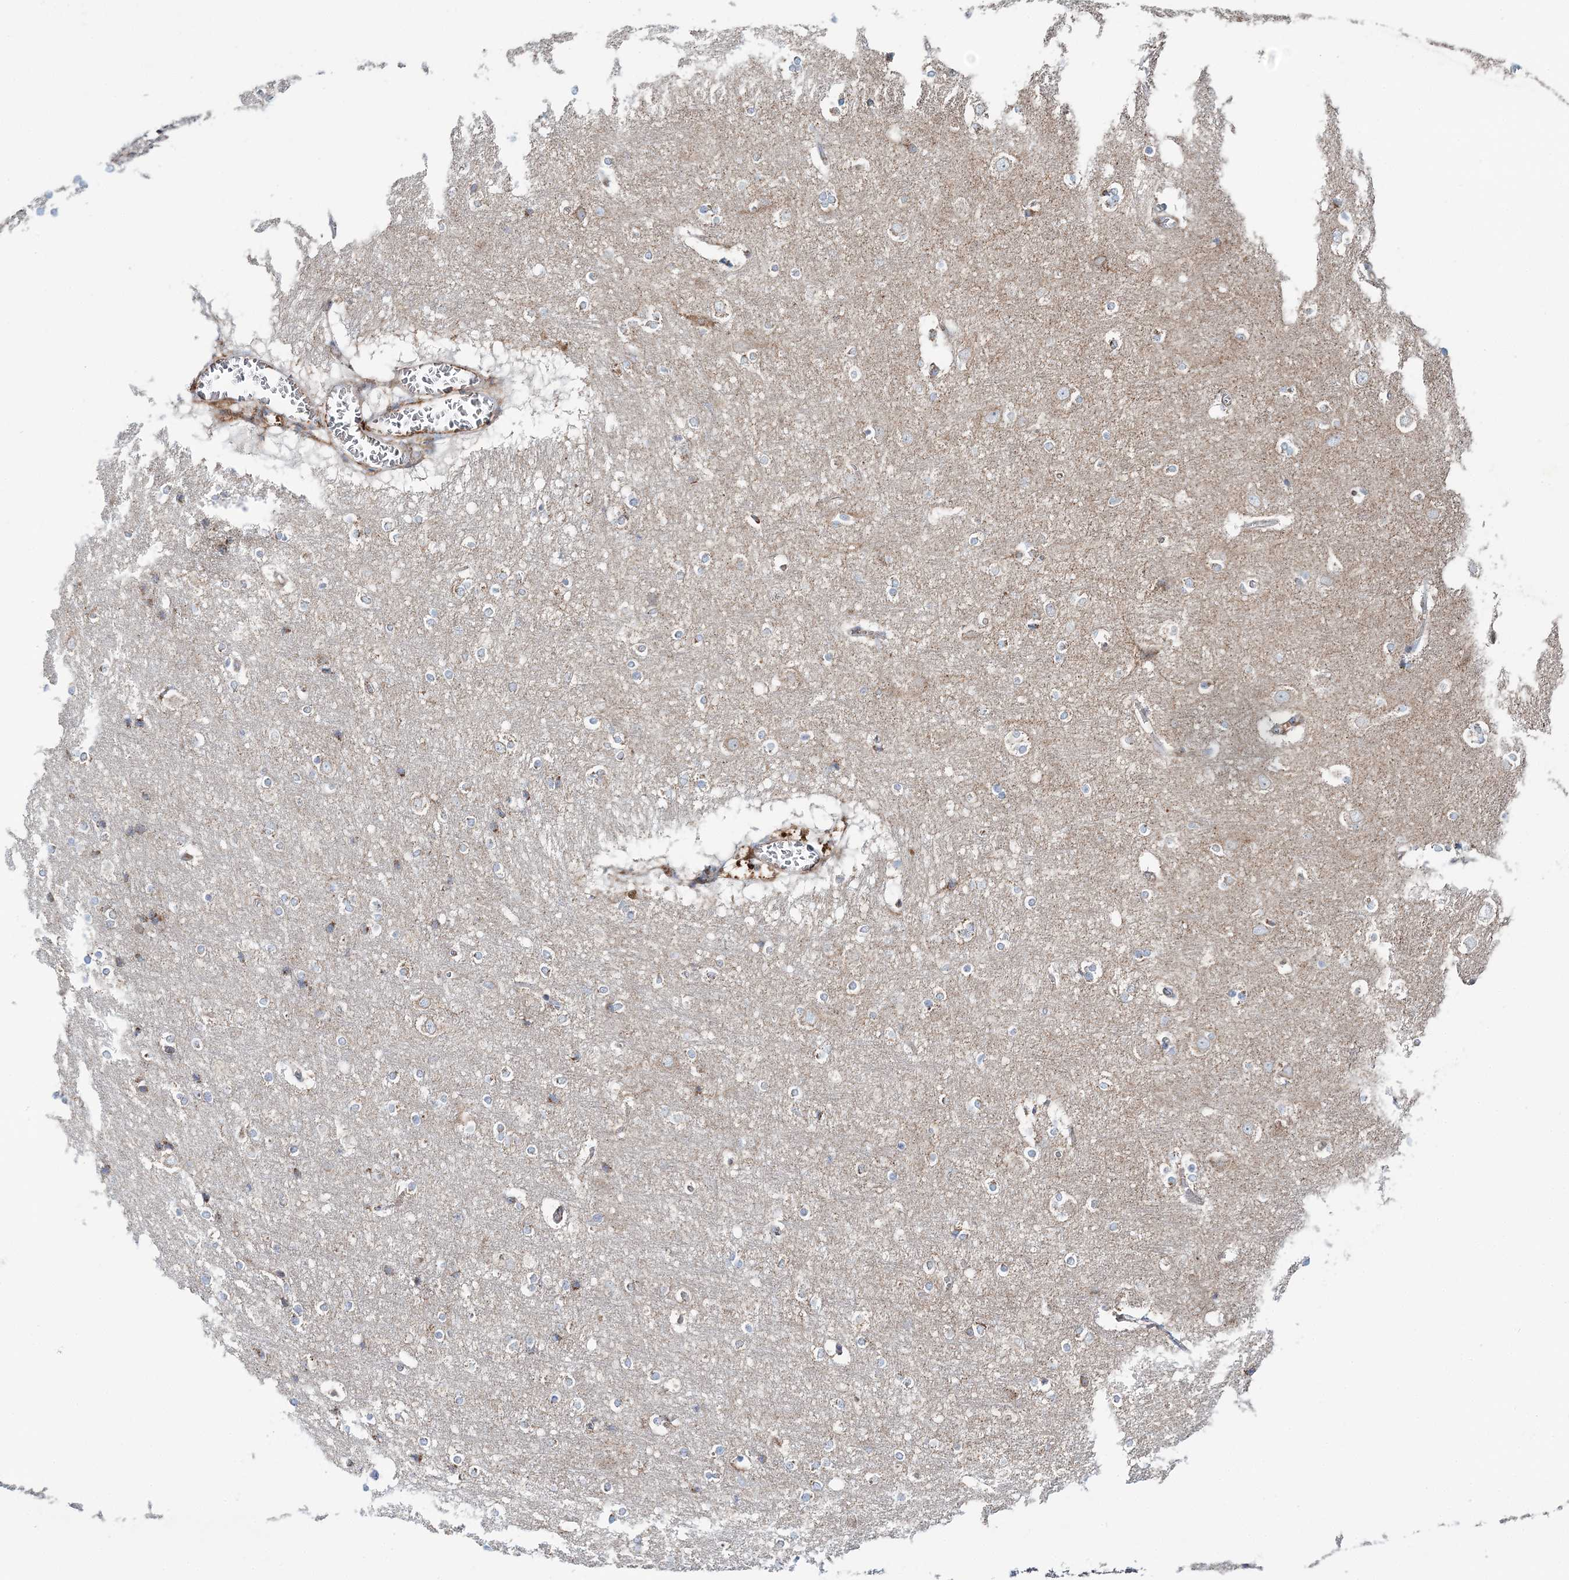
{"staining": {"intensity": "moderate", "quantity": ">75%", "location": "cytoplasmic/membranous"}, "tissue": "cerebral cortex", "cell_type": "Endothelial cells", "image_type": "normal", "snomed": [{"axis": "morphology", "description": "Normal tissue, NOS"}, {"axis": "topography", "description": "Cerebral cortex"}], "caption": "The image exhibits a brown stain indicating the presence of a protein in the cytoplasmic/membranous of endothelial cells in cerebral cortex. Using DAB (brown) and hematoxylin (blue) stains, captured at high magnification using brightfield microscopy.", "gene": "ARHGAP6", "patient": {"sex": "male", "age": 54}}